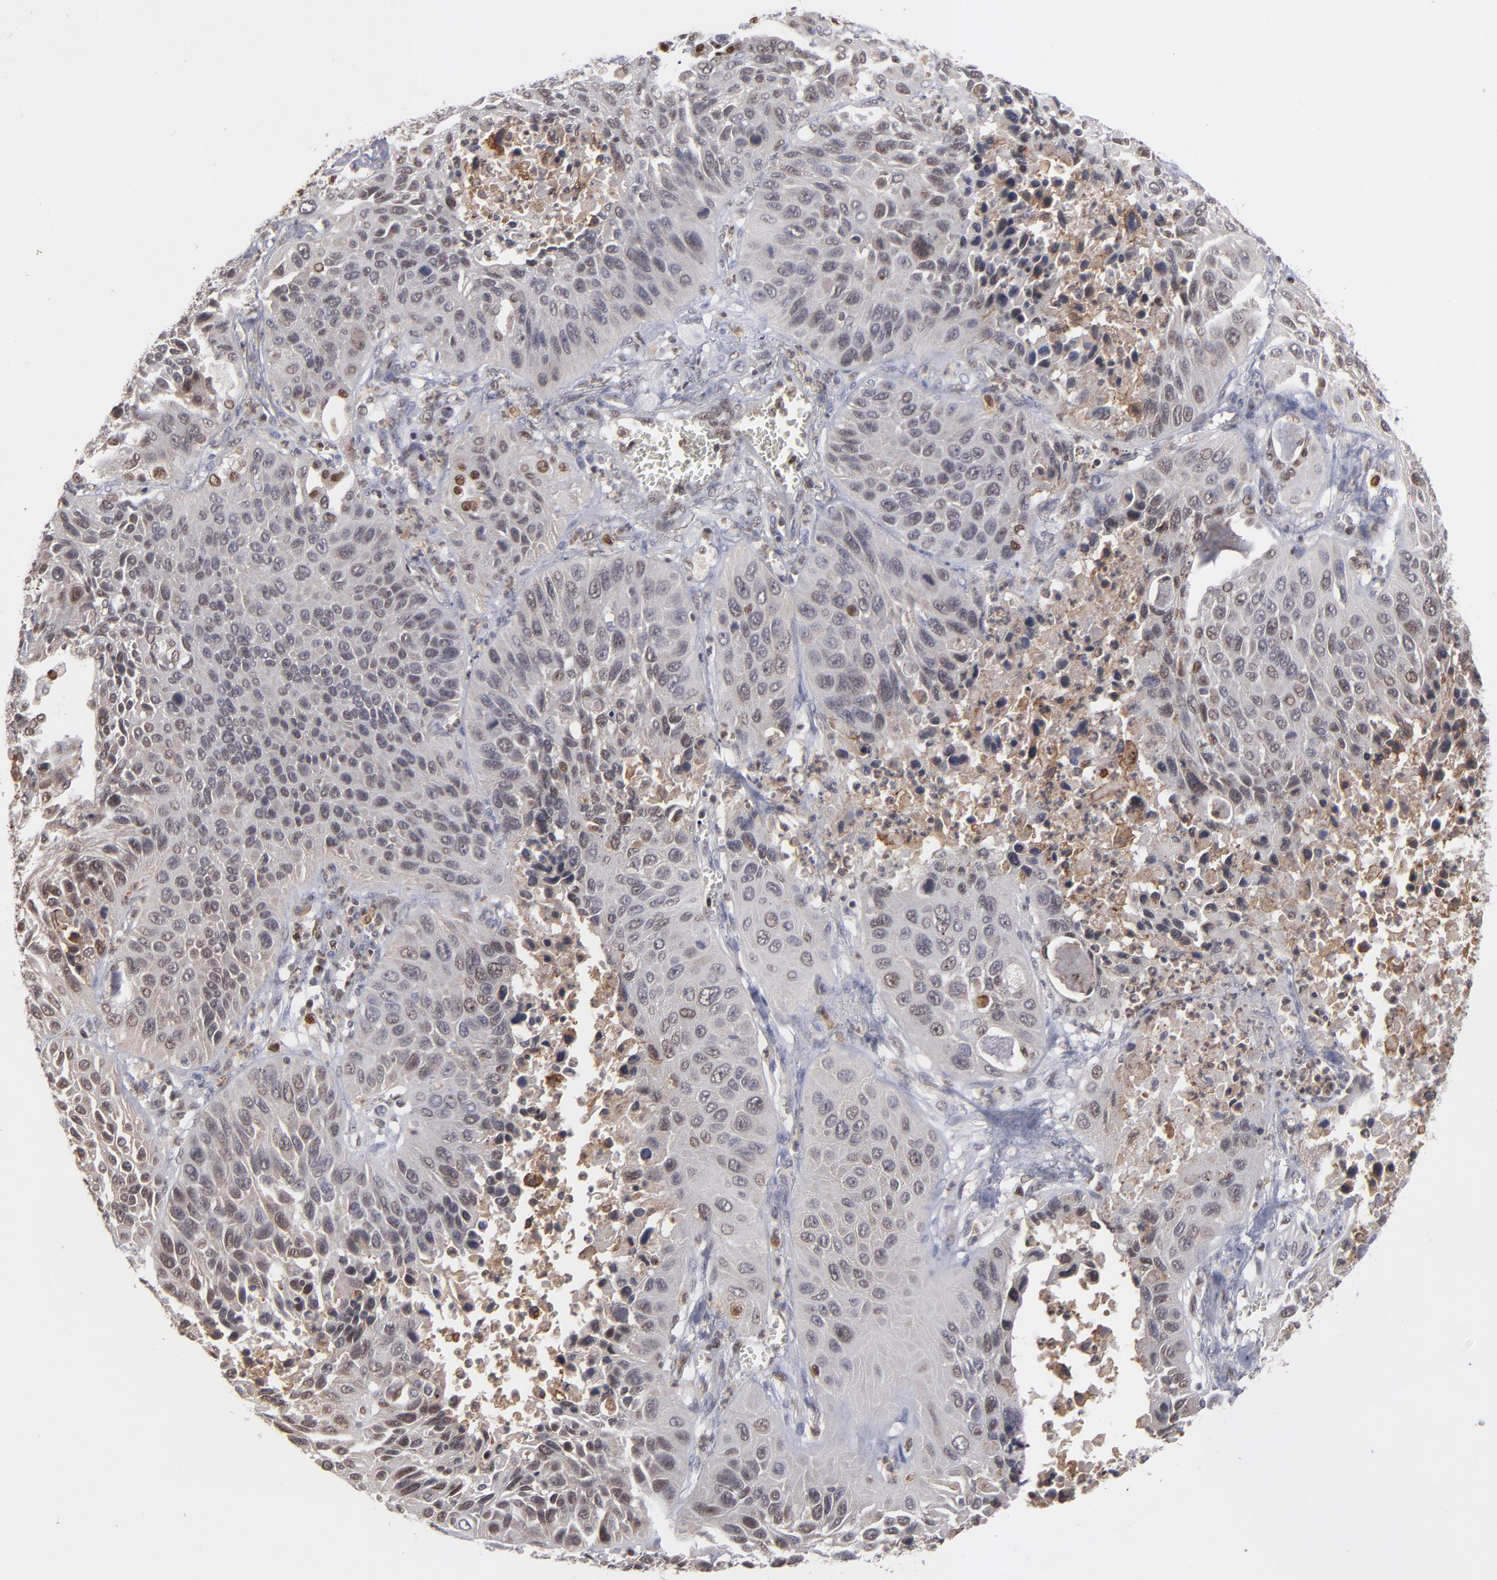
{"staining": {"intensity": "weak", "quantity": "<25%", "location": "cytoplasmic/membranous,nuclear"}, "tissue": "lung cancer", "cell_type": "Tumor cells", "image_type": "cancer", "snomed": [{"axis": "morphology", "description": "Squamous cell carcinoma, NOS"}, {"axis": "topography", "description": "Lung"}], "caption": "This is an immunohistochemistry photomicrograph of human lung squamous cell carcinoma. There is no staining in tumor cells.", "gene": "GSR", "patient": {"sex": "female", "age": 76}}